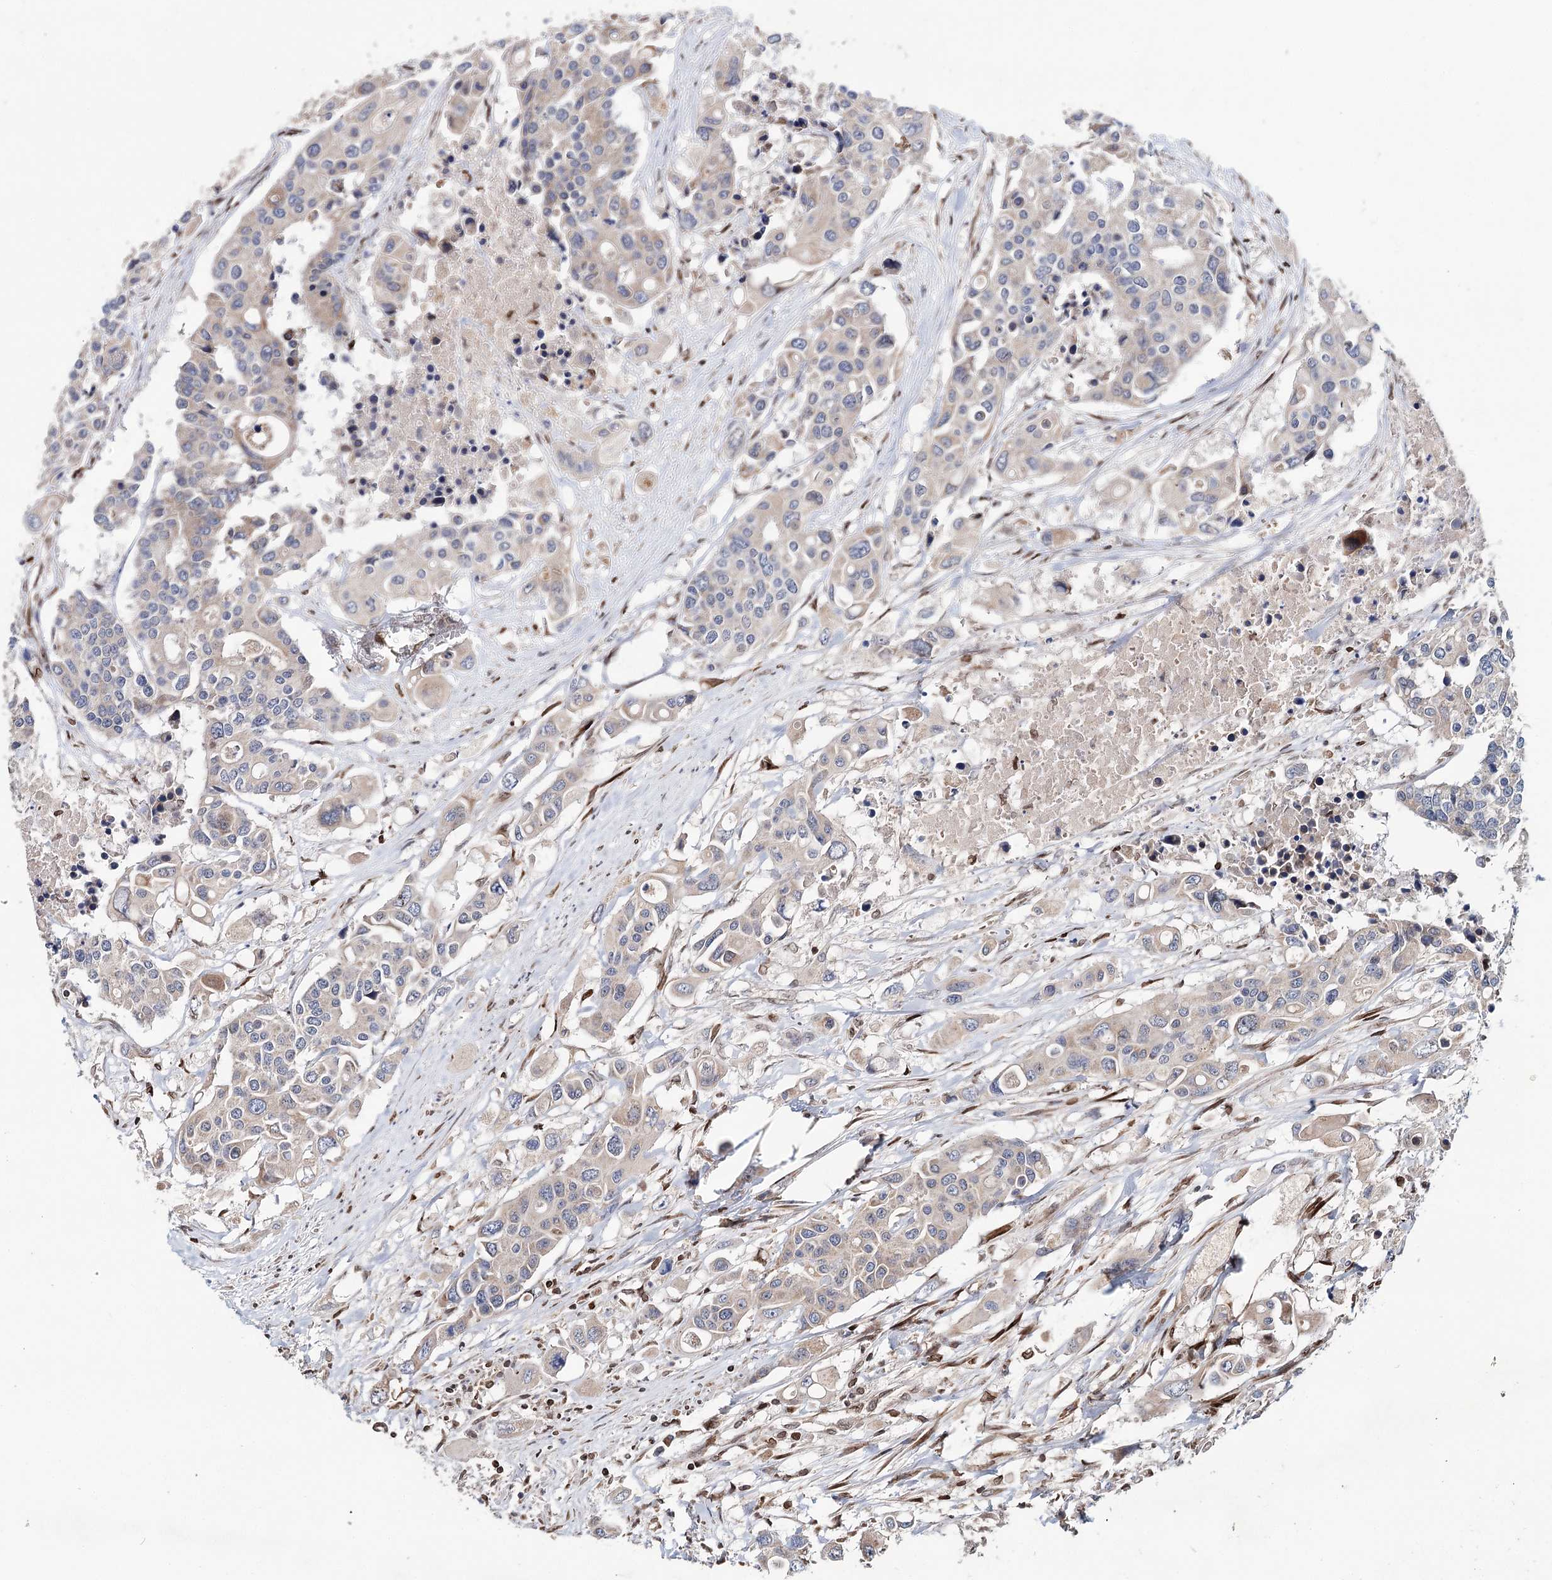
{"staining": {"intensity": "weak", "quantity": ">75%", "location": "cytoplasmic/membranous"}, "tissue": "colorectal cancer", "cell_type": "Tumor cells", "image_type": "cancer", "snomed": [{"axis": "morphology", "description": "Adenocarcinoma, NOS"}, {"axis": "topography", "description": "Colon"}], "caption": "There is low levels of weak cytoplasmic/membranous expression in tumor cells of colorectal cancer, as demonstrated by immunohistochemical staining (brown color).", "gene": "CFAP46", "patient": {"sex": "male", "age": 77}}